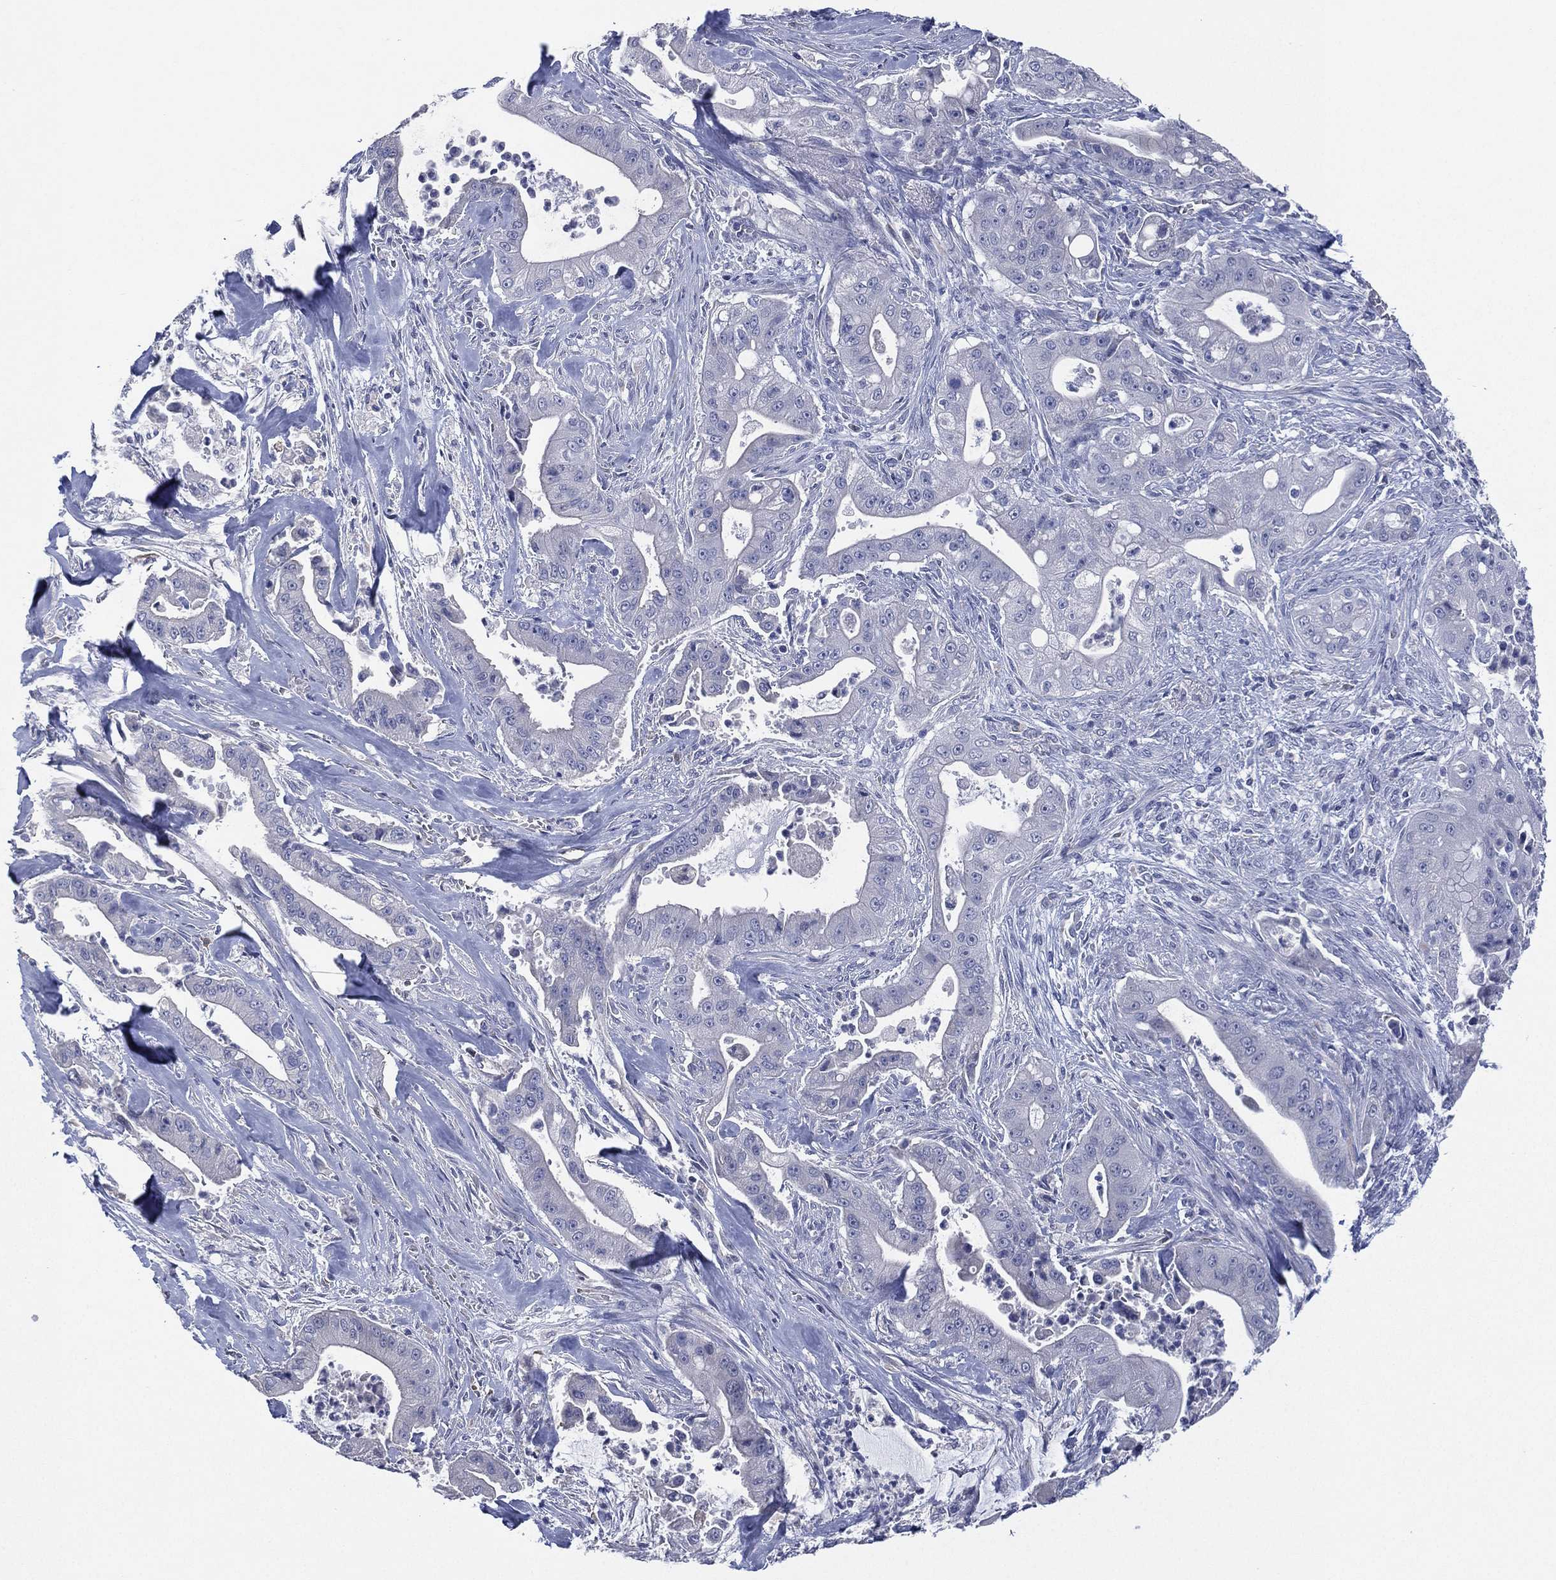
{"staining": {"intensity": "negative", "quantity": "none", "location": "none"}, "tissue": "pancreatic cancer", "cell_type": "Tumor cells", "image_type": "cancer", "snomed": [{"axis": "morphology", "description": "Normal tissue, NOS"}, {"axis": "morphology", "description": "Inflammation, NOS"}, {"axis": "morphology", "description": "Adenocarcinoma, NOS"}, {"axis": "topography", "description": "Pancreas"}], "caption": "Immunohistochemical staining of adenocarcinoma (pancreatic) demonstrates no significant positivity in tumor cells.", "gene": "KRT35", "patient": {"sex": "male", "age": 57}}